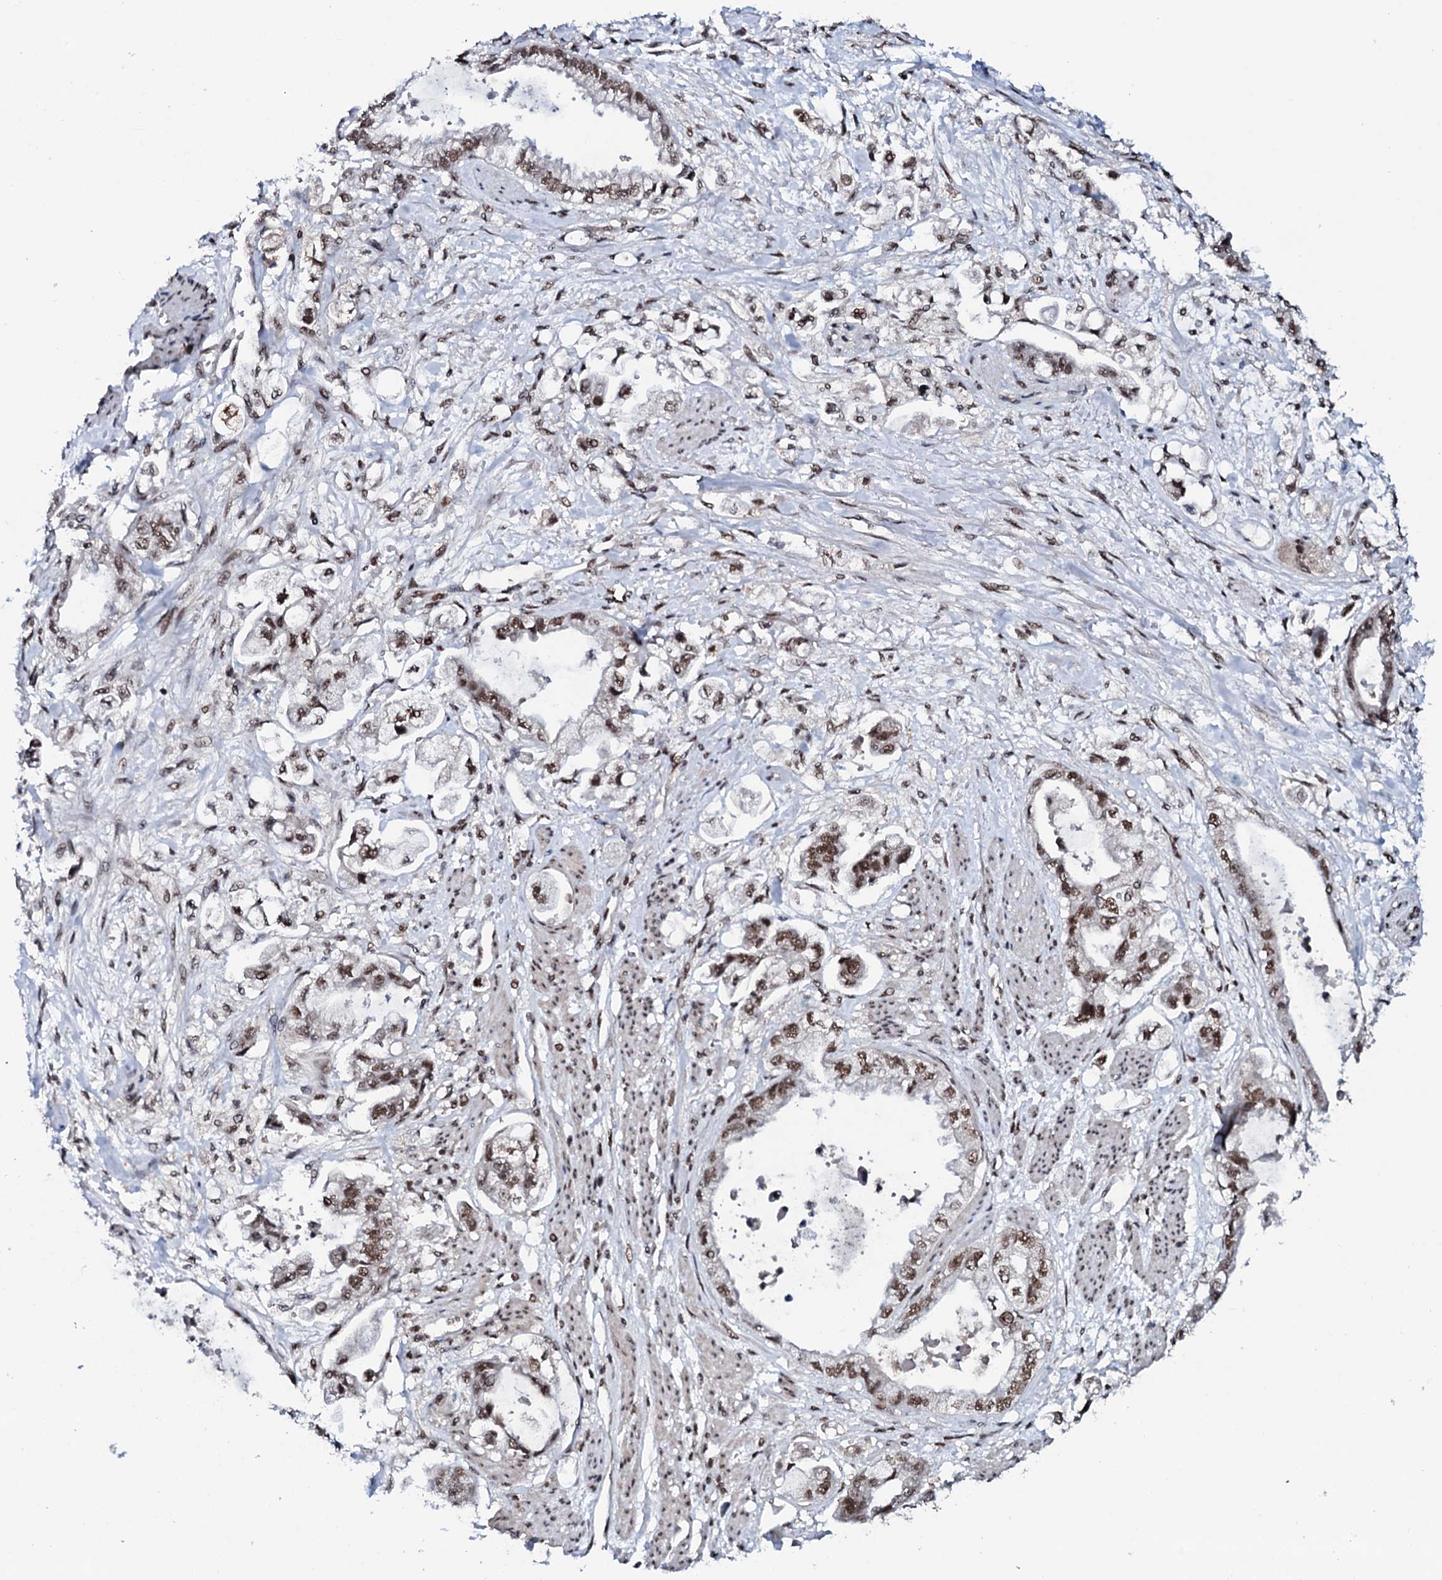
{"staining": {"intensity": "moderate", "quantity": ">75%", "location": "nuclear"}, "tissue": "stomach cancer", "cell_type": "Tumor cells", "image_type": "cancer", "snomed": [{"axis": "morphology", "description": "Adenocarcinoma, NOS"}, {"axis": "topography", "description": "Stomach"}], "caption": "Stomach cancer (adenocarcinoma) stained with a brown dye demonstrates moderate nuclear positive staining in about >75% of tumor cells.", "gene": "PRPF18", "patient": {"sex": "male", "age": 62}}